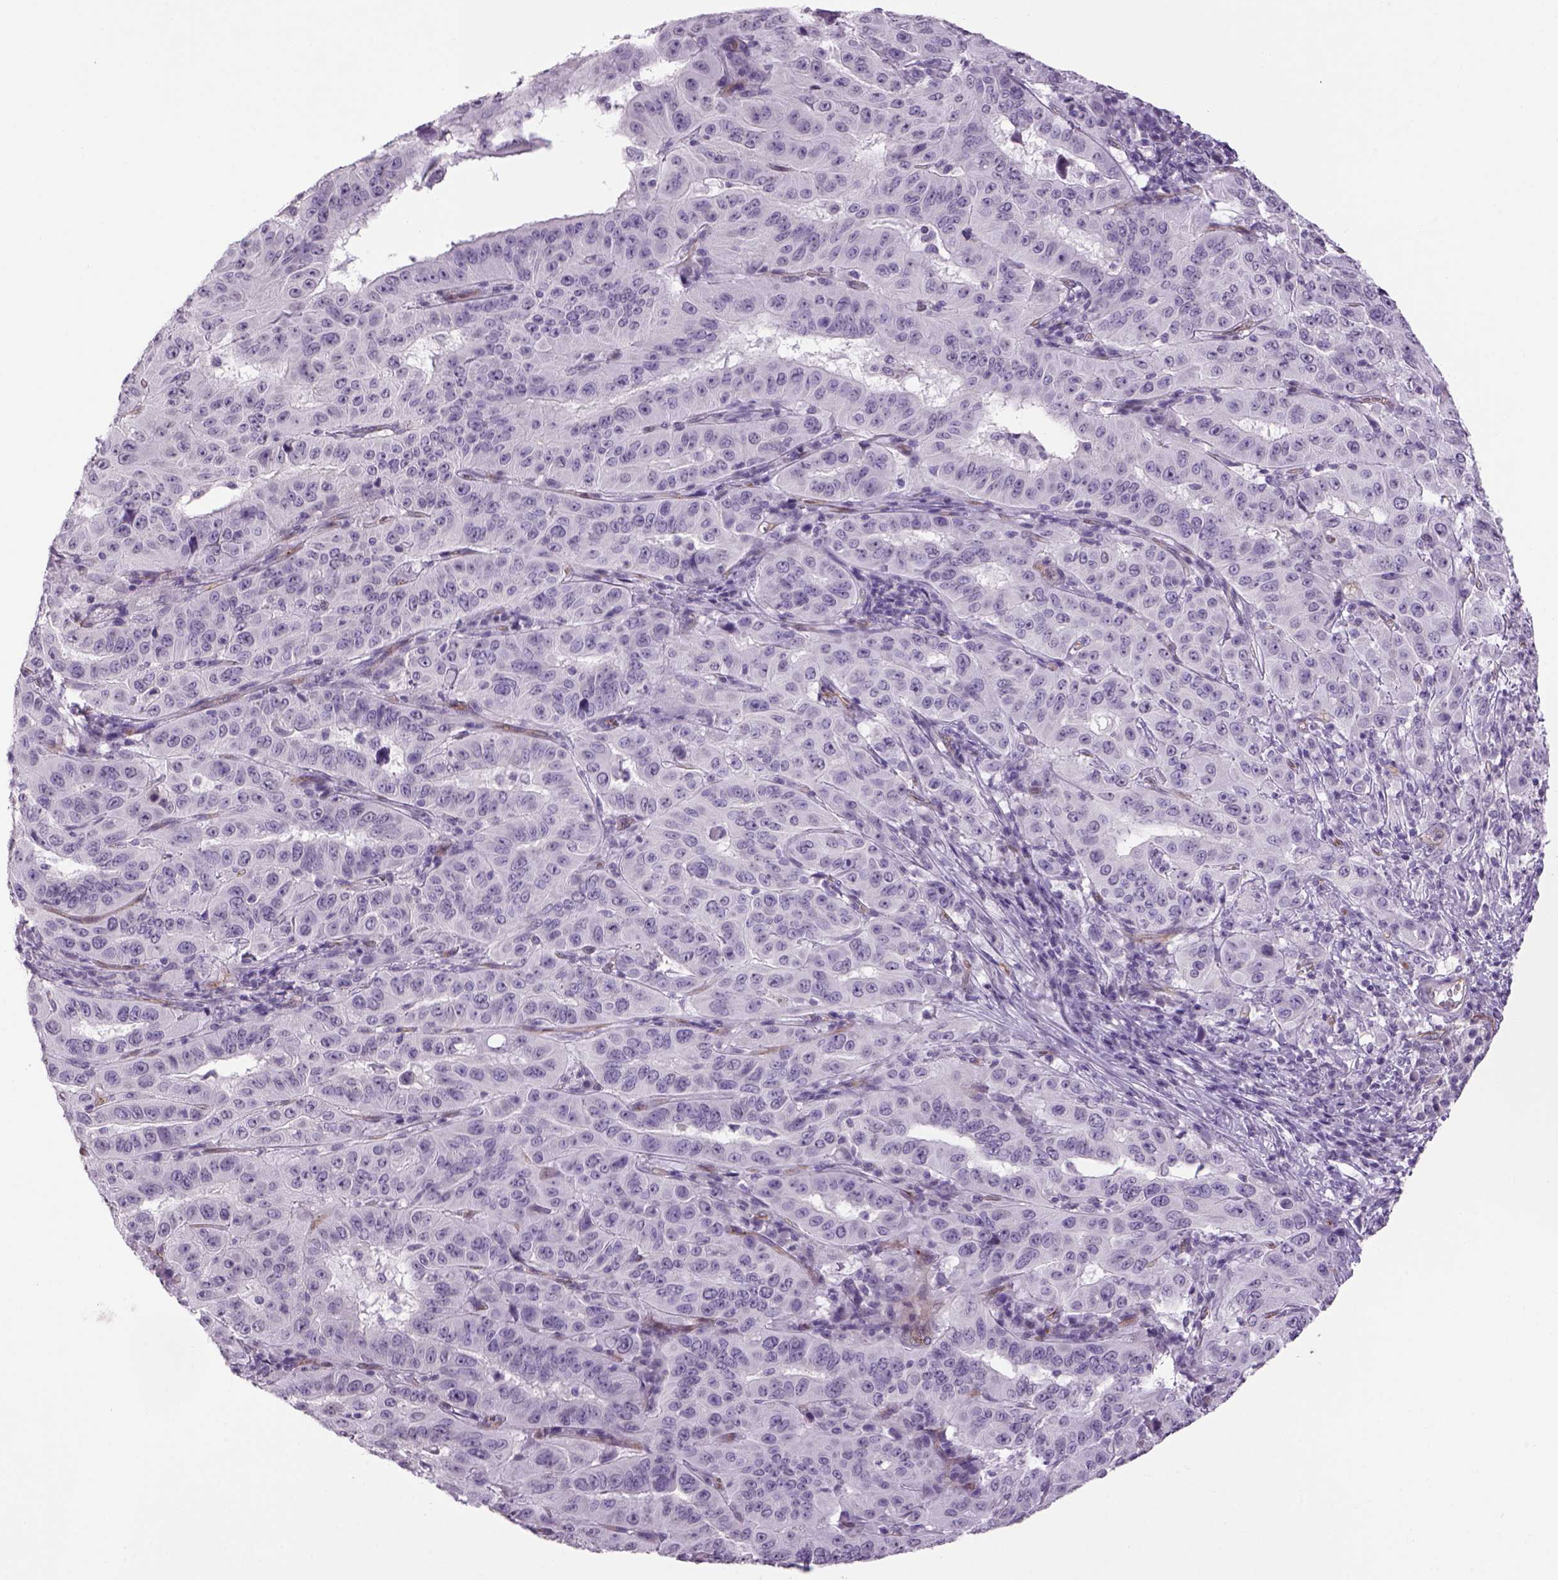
{"staining": {"intensity": "negative", "quantity": "none", "location": "none"}, "tissue": "pancreatic cancer", "cell_type": "Tumor cells", "image_type": "cancer", "snomed": [{"axis": "morphology", "description": "Adenocarcinoma, NOS"}, {"axis": "topography", "description": "Pancreas"}], "caption": "Tumor cells are negative for protein expression in human pancreatic cancer.", "gene": "PRRT1", "patient": {"sex": "male", "age": 63}}